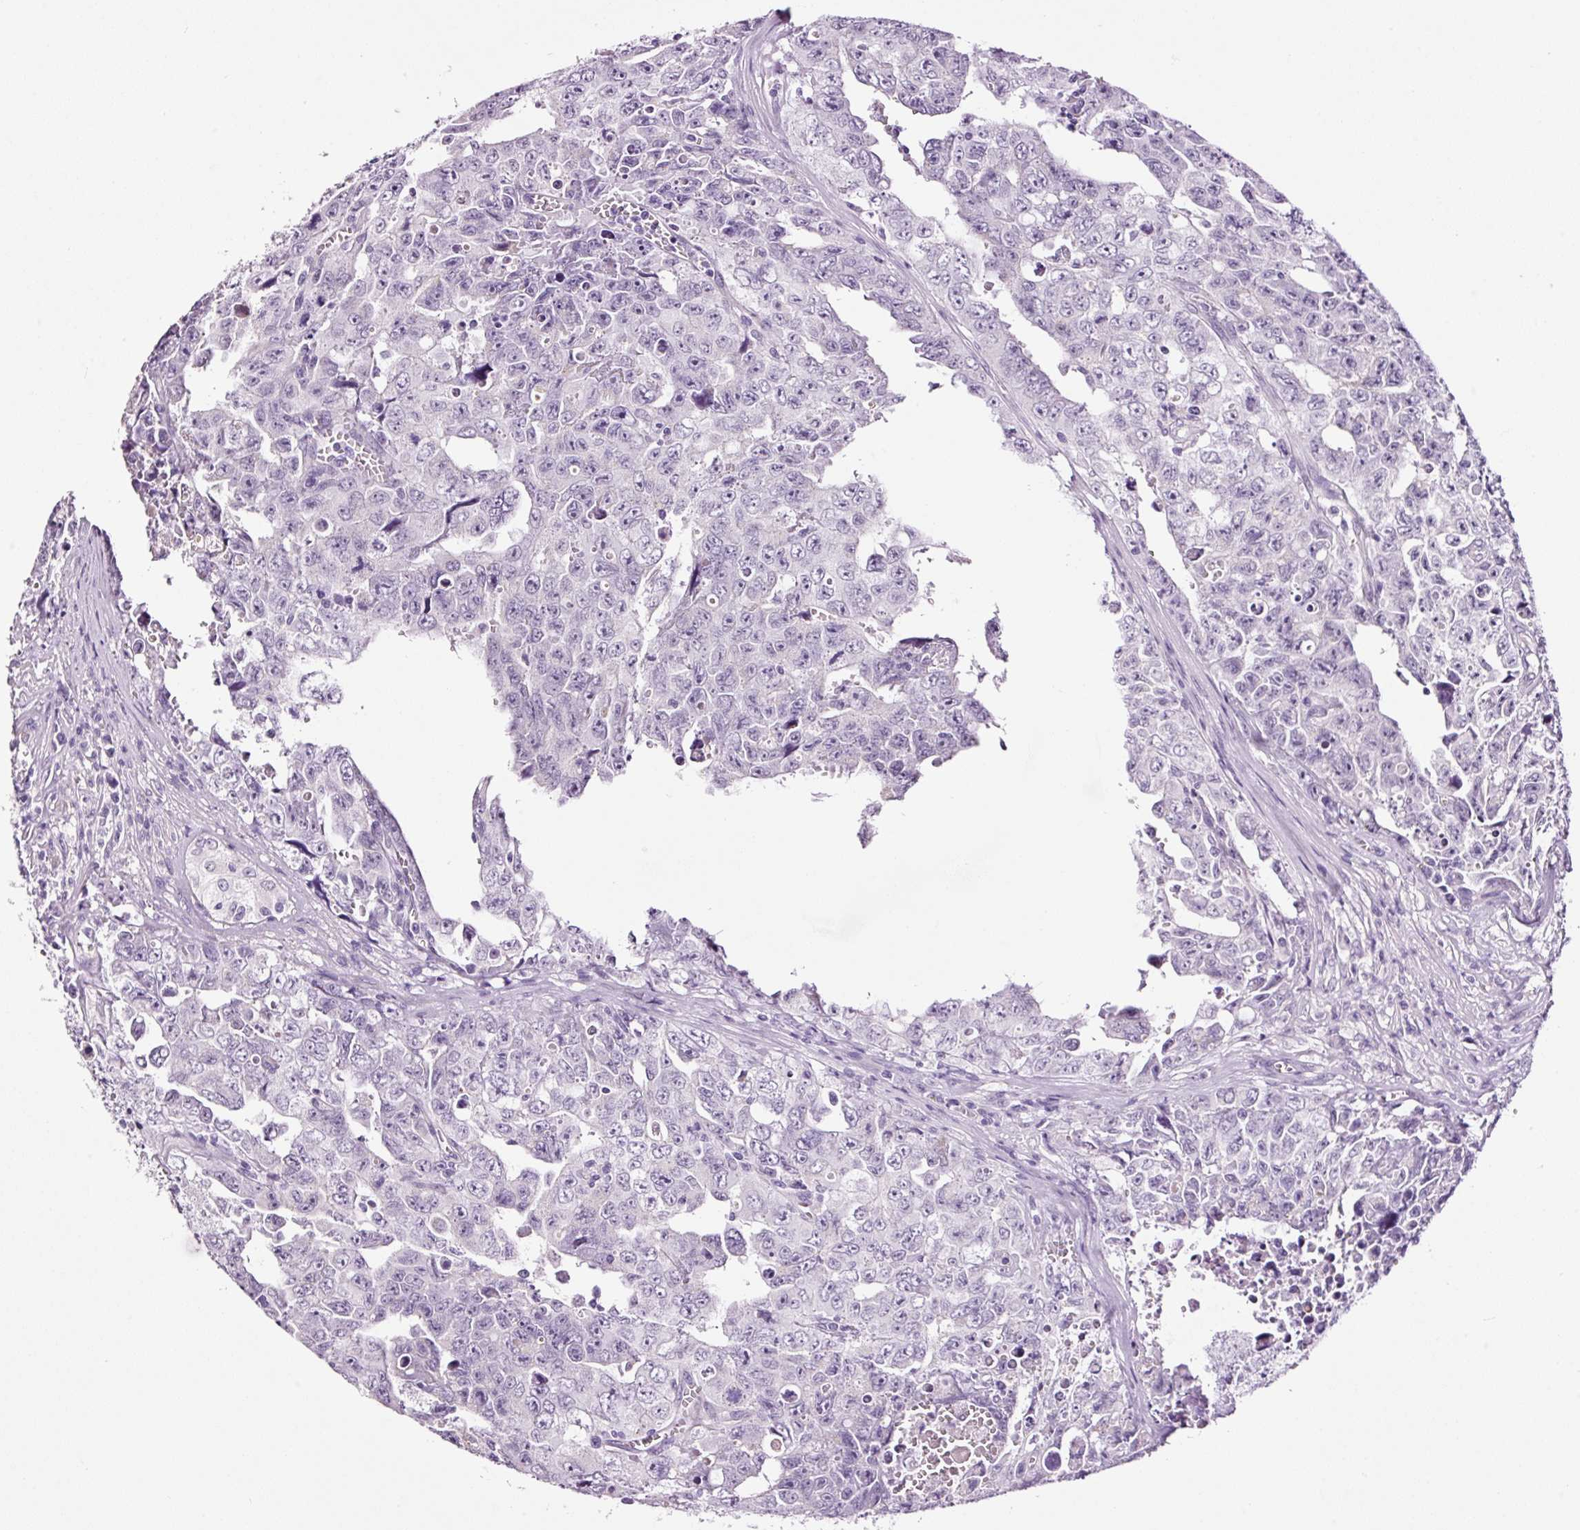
{"staining": {"intensity": "negative", "quantity": "none", "location": "none"}, "tissue": "testis cancer", "cell_type": "Tumor cells", "image_type": "cancer", "snomed": [{"axis": "morphology", "description": "Carcinoma, Embryonal, NOS"}, {"axis": "topography", "description": "Testis"}], "caption": "The IHC histopathology image has no significant expression in tumor cells of embryonal carcinoma (testis) tissue.", "gene": "RTF2", "patient": {"sex": "male", "age": 24}}